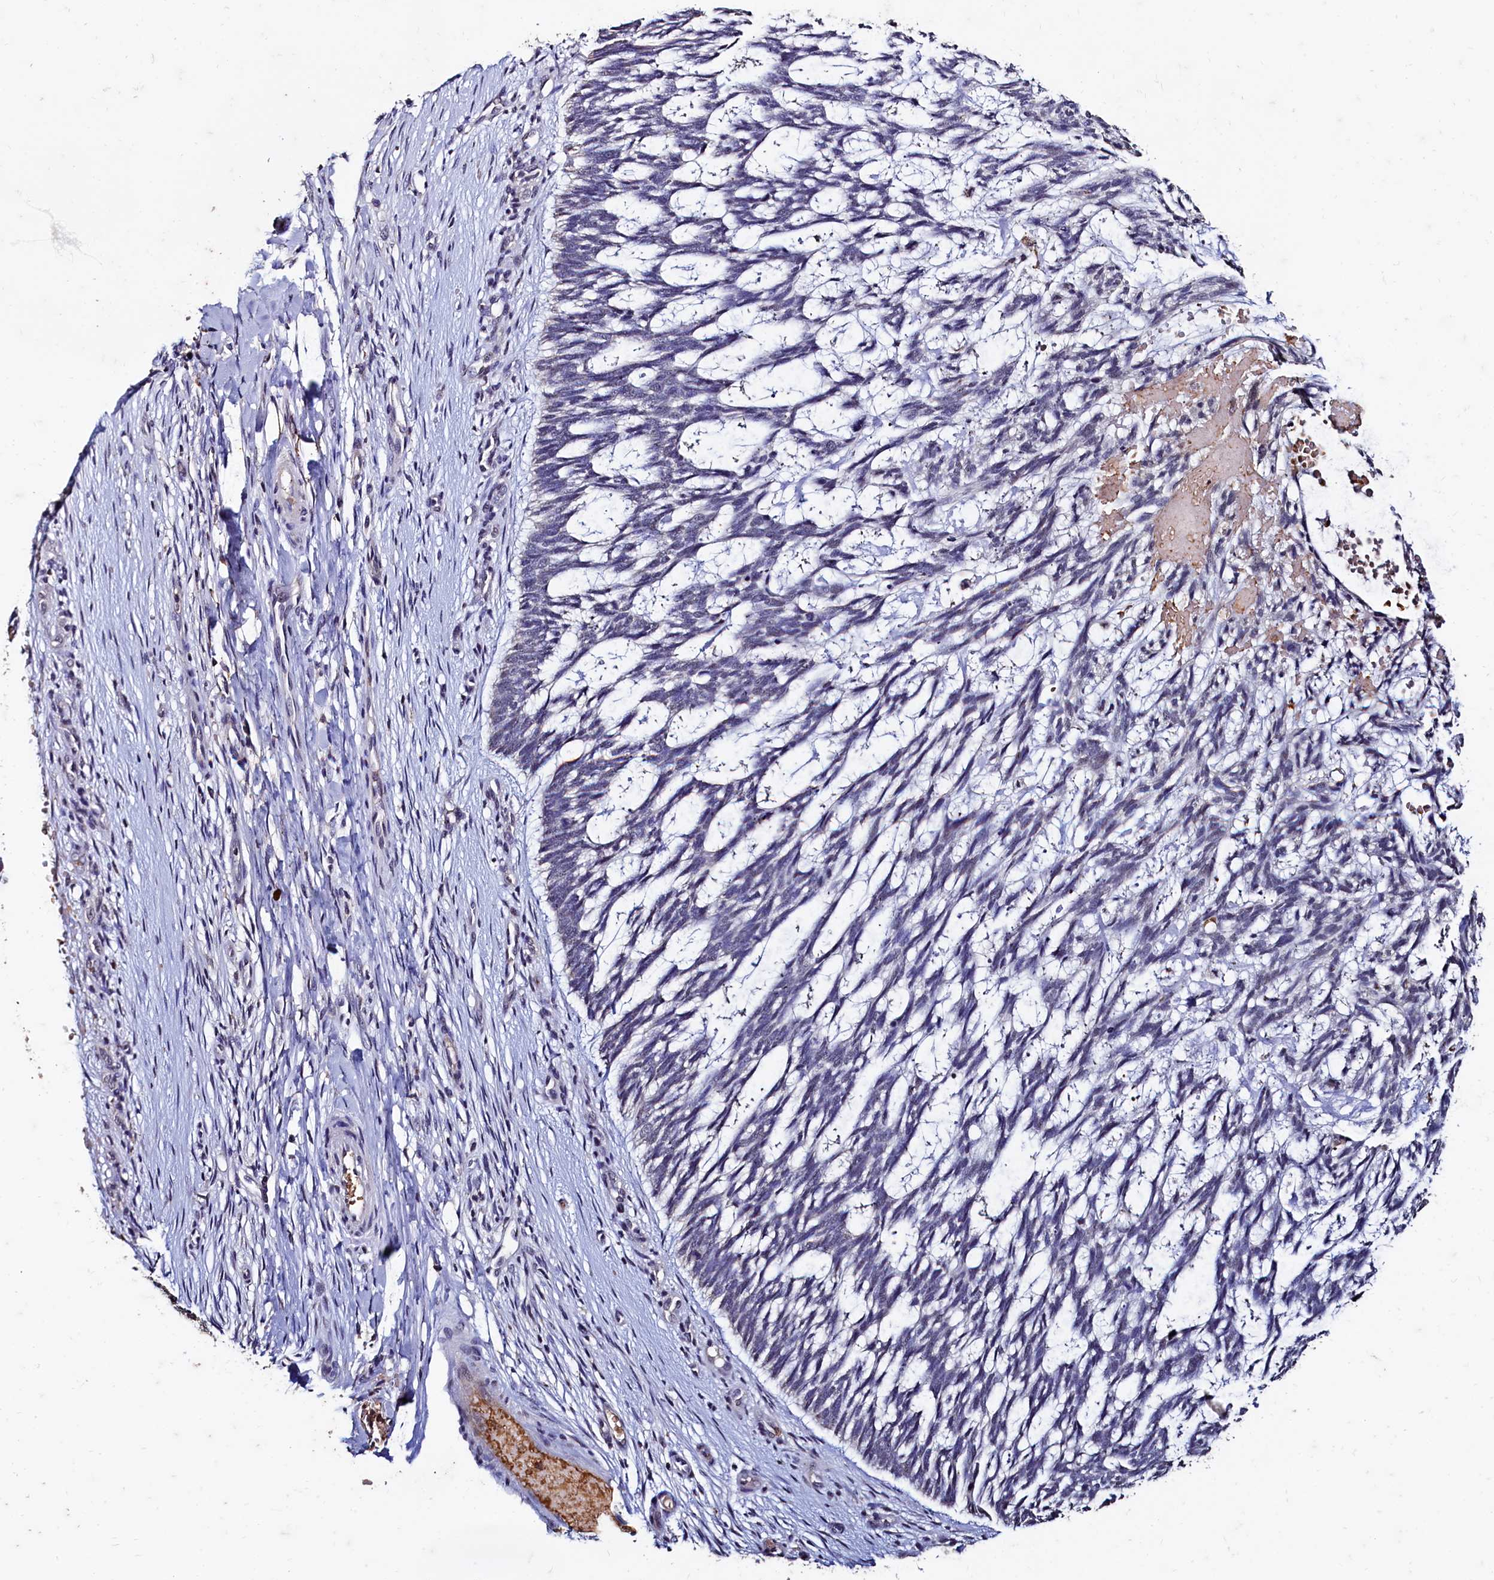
{"staining": {"intensity": "negative", "quantity": "none", "location": "none"}, "tissue": "skin cancer", "cell_type": "Tumor cells", "image_type": "cancer", "snomed": [{"axis": "morphology", "description": "Basal cell carcinoma"}, {"axis": "topography", "description": "Skin"}], "caption": "Immunohistochemical staining of skin basal cell carcinoma displays no significant expression in tumor cells.", "gene": "CSTPP1", "patient": {"sex": "male", "age": 88}}